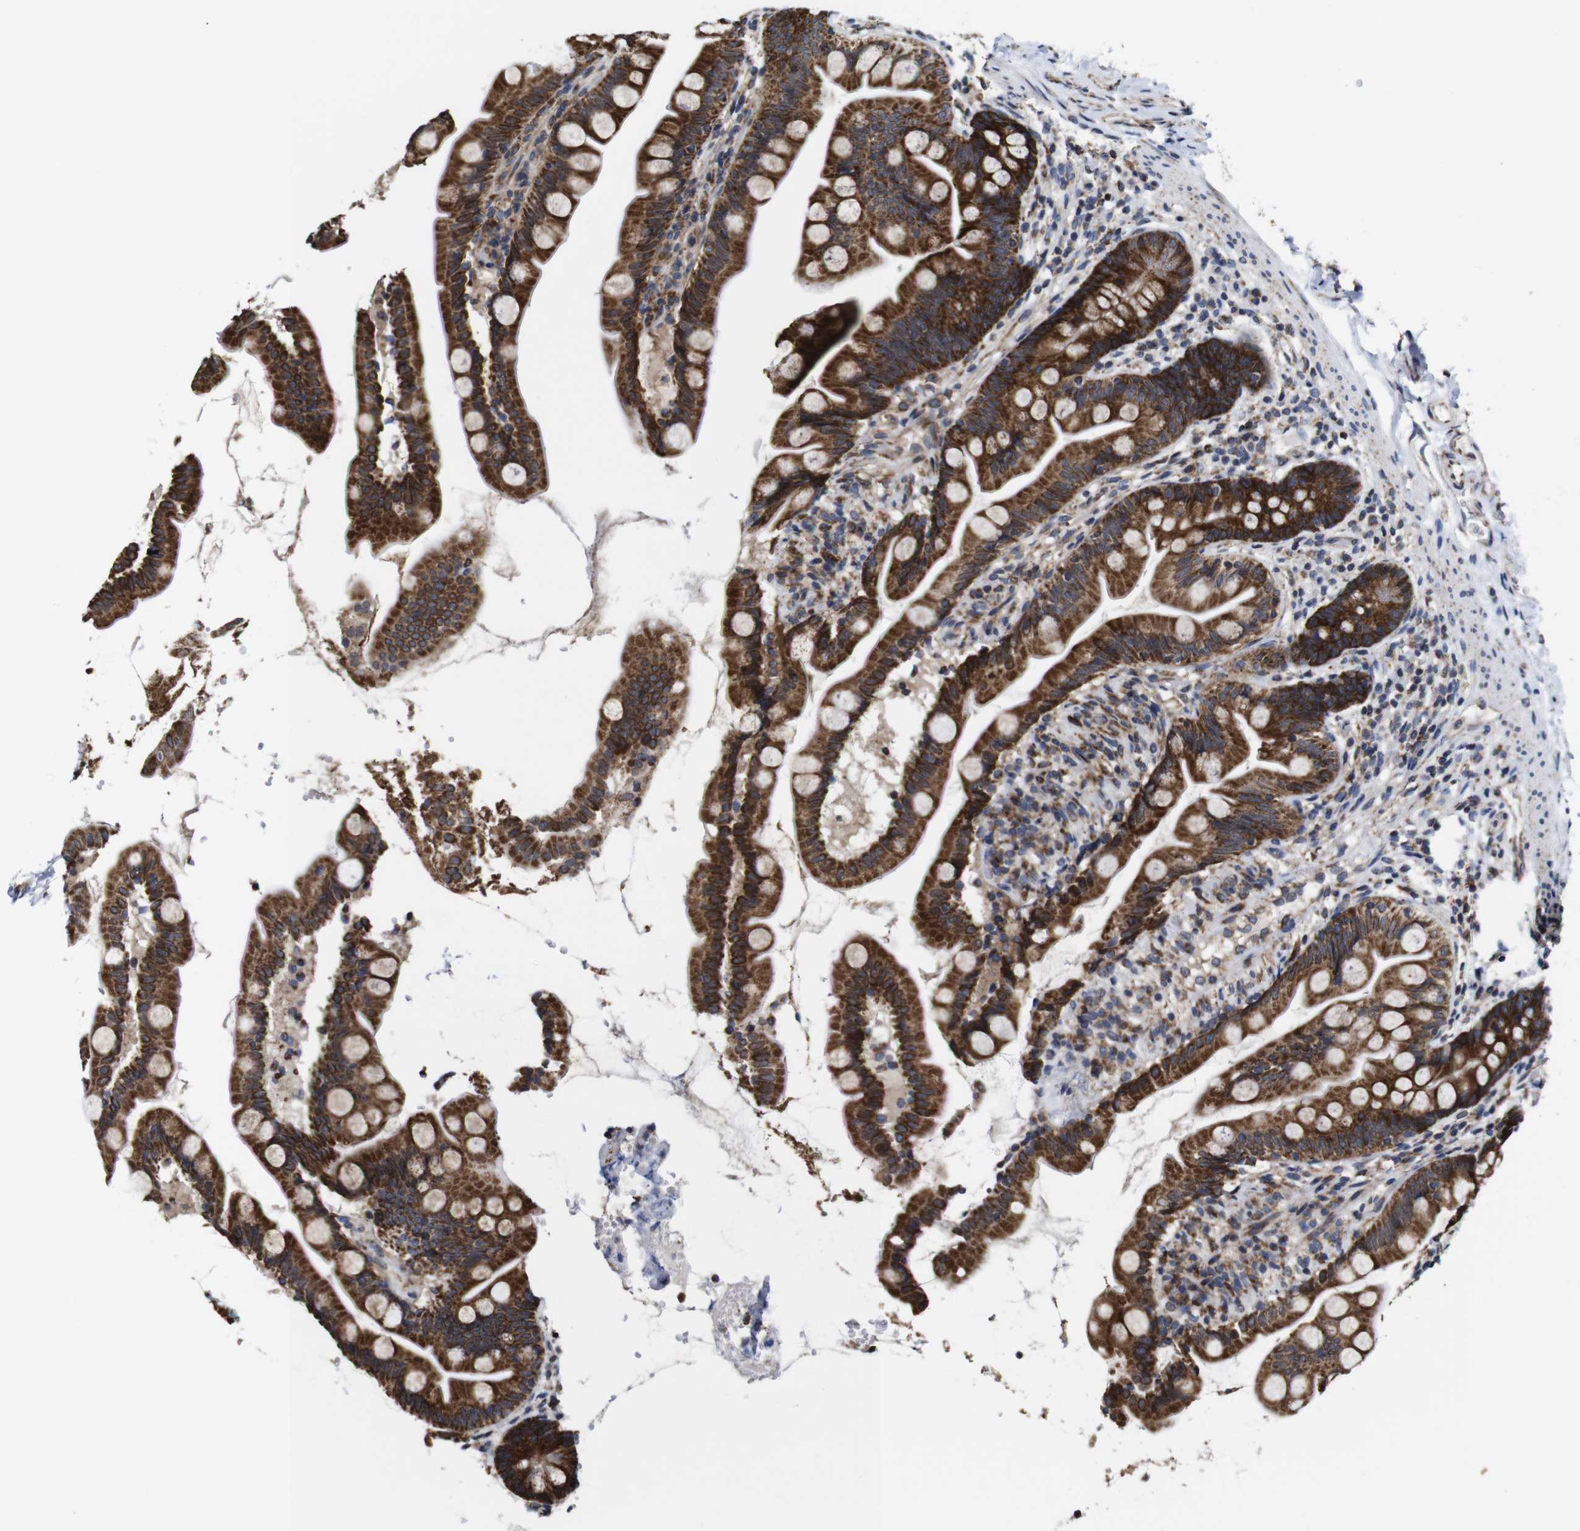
{"staining": {"intensity": "strong", "quantity": ">75%", "location": "cytoplasmic/membranous"}, "tissue": "small intestine", "cell_type": "Glandular cells", "image_type": "normal", "snomed": [{"axis": "morphology", "description": "Normal tissue, NOS"}, {"axis": "topography", "description": "Small intestine"}], "caption": "Immunohistochemical staining of unremarkable human small intestine reveals >75% levels of strong cytoplasmic/membranous protein expression in approximately >75% of glandular cells.", "gene": "C17orf80", "patient": {"sex": "female", "age": 56}}